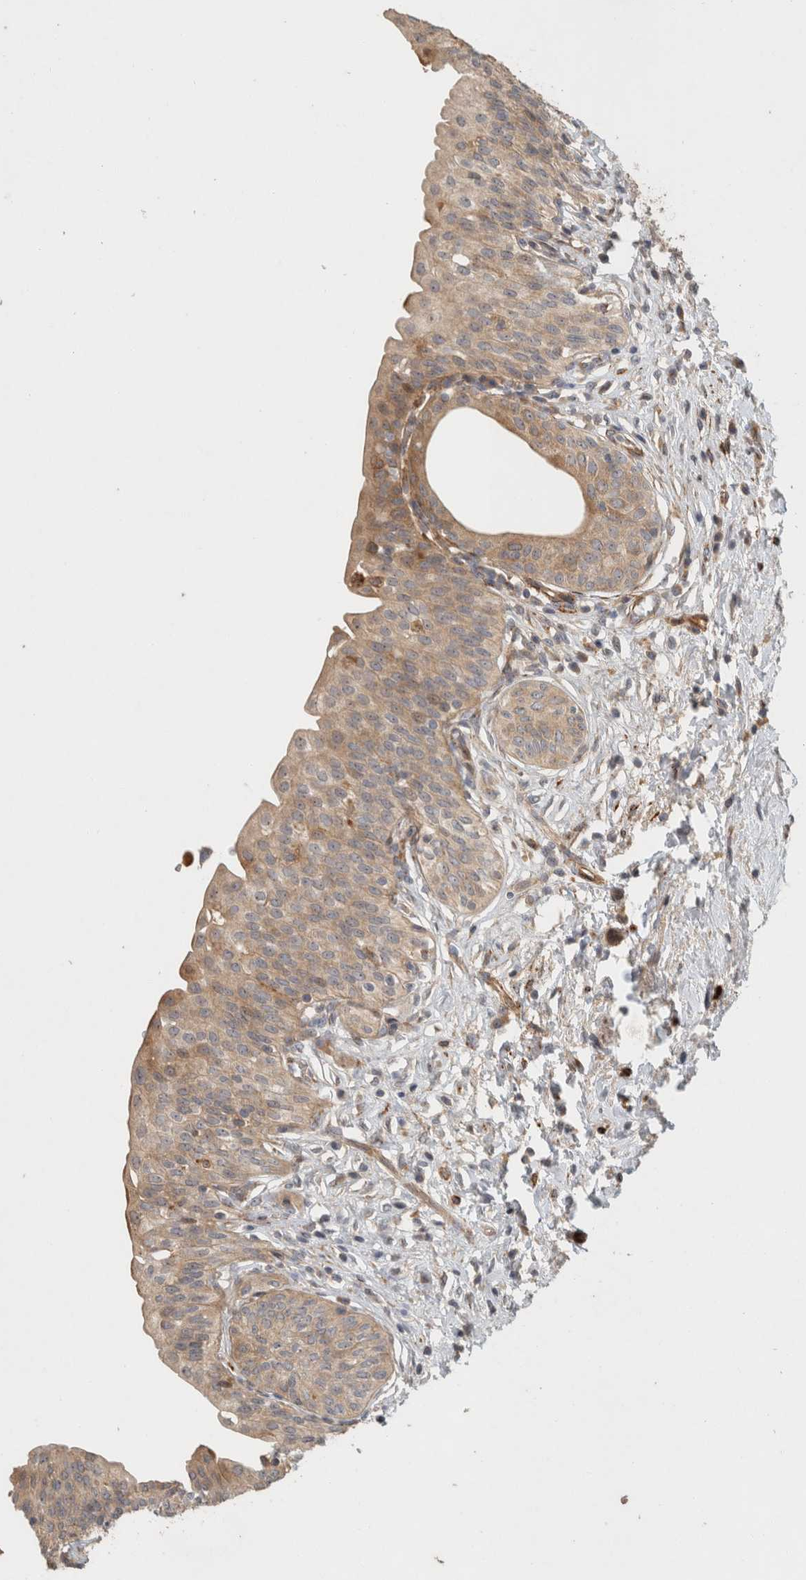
{"staining": {"intensity": "weak", "quantity": ">75%", "location": "cytoplasmic/membranous"}, "tissue": "urinary bladder", "cell_type": "Urothelial cells", "image_type": "normal", "snomed": [{"axis": "morphology", "description": "Normal tissue, NOS"}, {"axis": "topography", "description": "Urinary bladder"}], "caption": "A high-resolution micrograph shows IHC staining of normal urinary bladder, which exhibits weak cytoplasmic/membranous staining in about >75% of urothelial cells.", "gene": "SIPA1L2", "patient": {"sex": "male", "age": 83}}